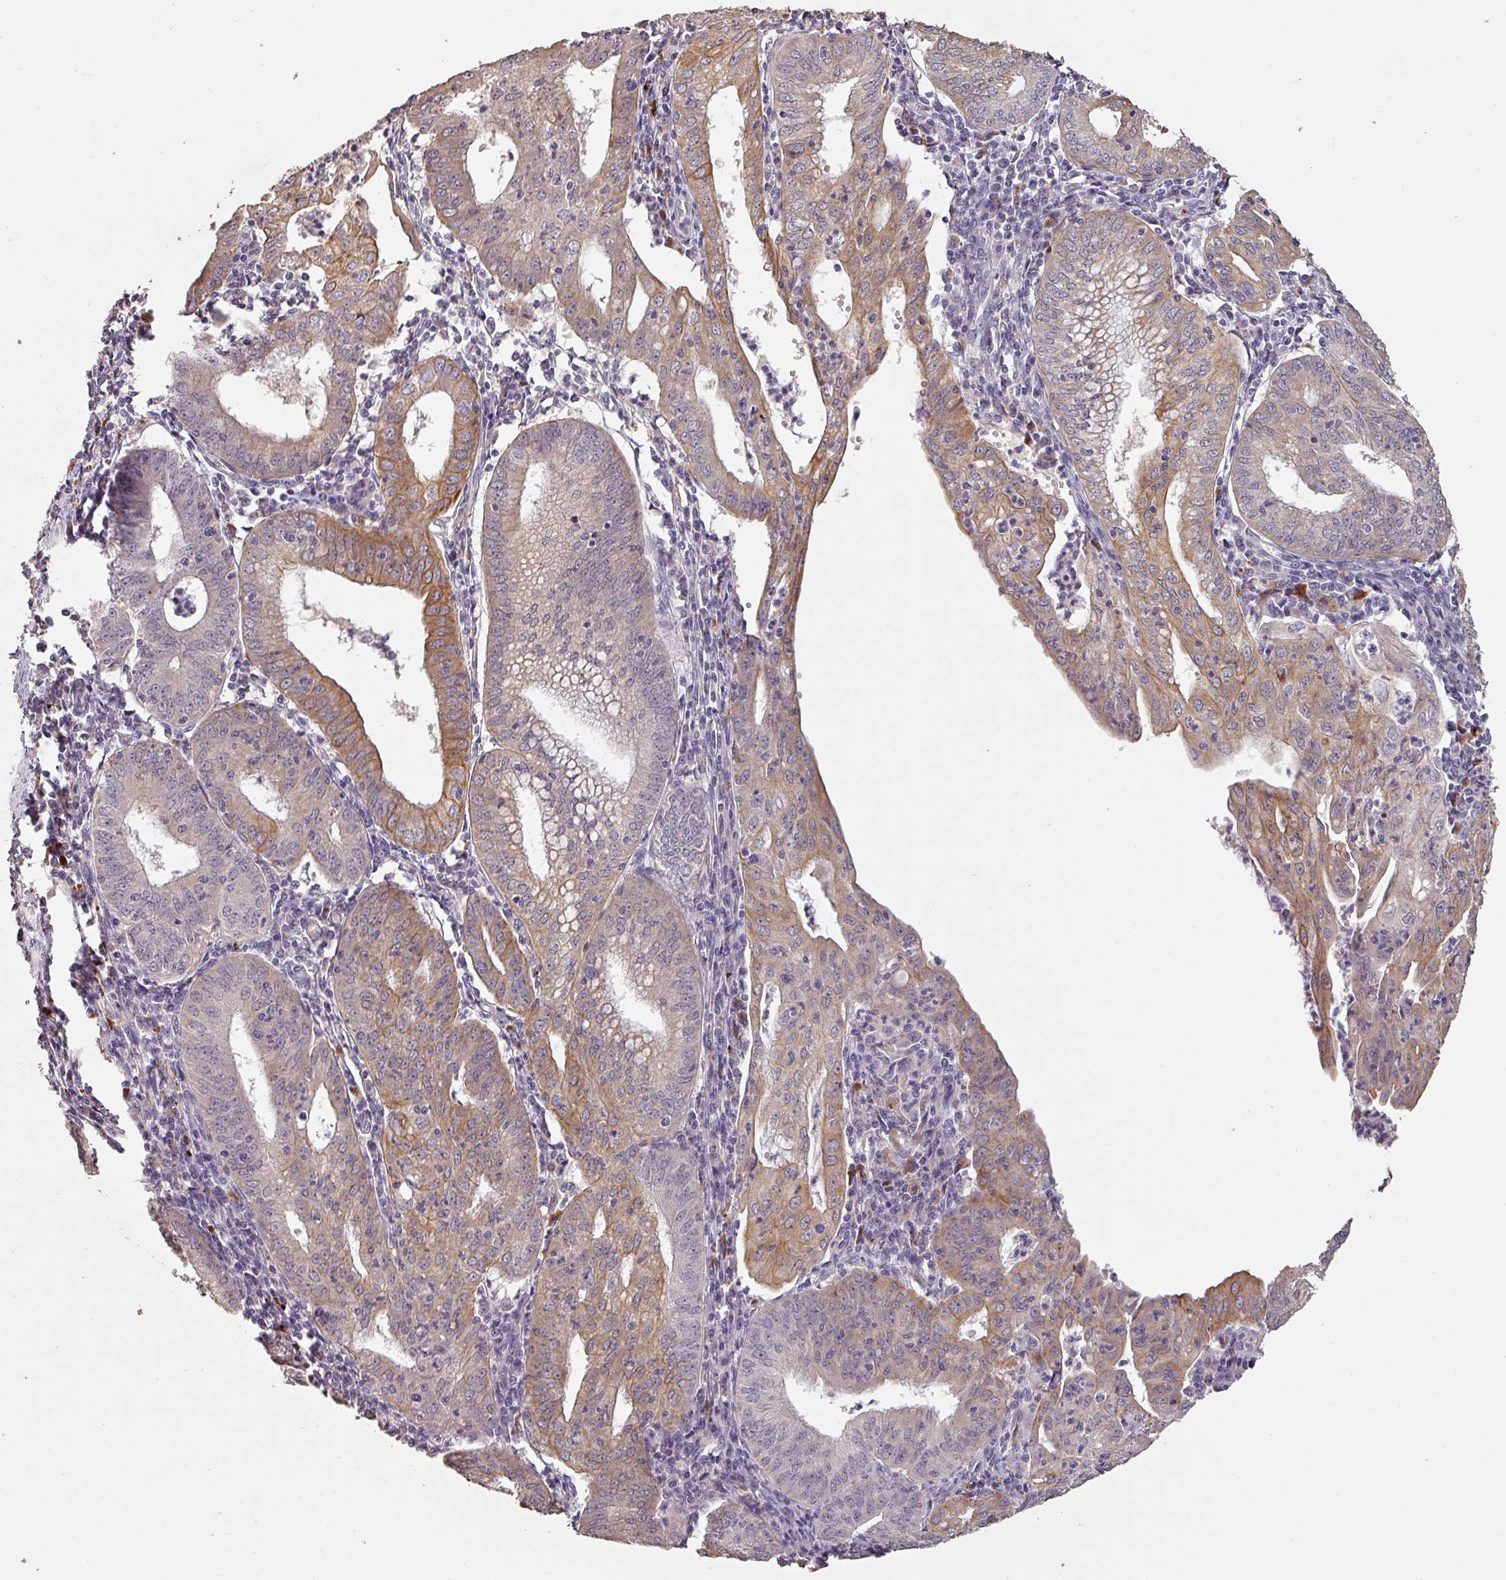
{"staining": {"intensity": "moderate", "quantity": "25%-75%", "location": "cytoplasmic/membranous"}, "tissue": "endometrial cancer", "cell_type": "Tumor cells", "image_type": "cancer", "snomed": [{"axis": "morphology", "description": "Adenocarcinoma, NOS"}, {"axis": "topography", "description": "Endometrium"}], "caption": "Immunohistochemical staining of adenocarcinoma (endometrial) demonstrates moderate cytoplasmic/membranous protein expression in about 25%-75% of tumor cells.", "gene": "LYPLA1", "patient": {"sex": "female", "age": 60}}